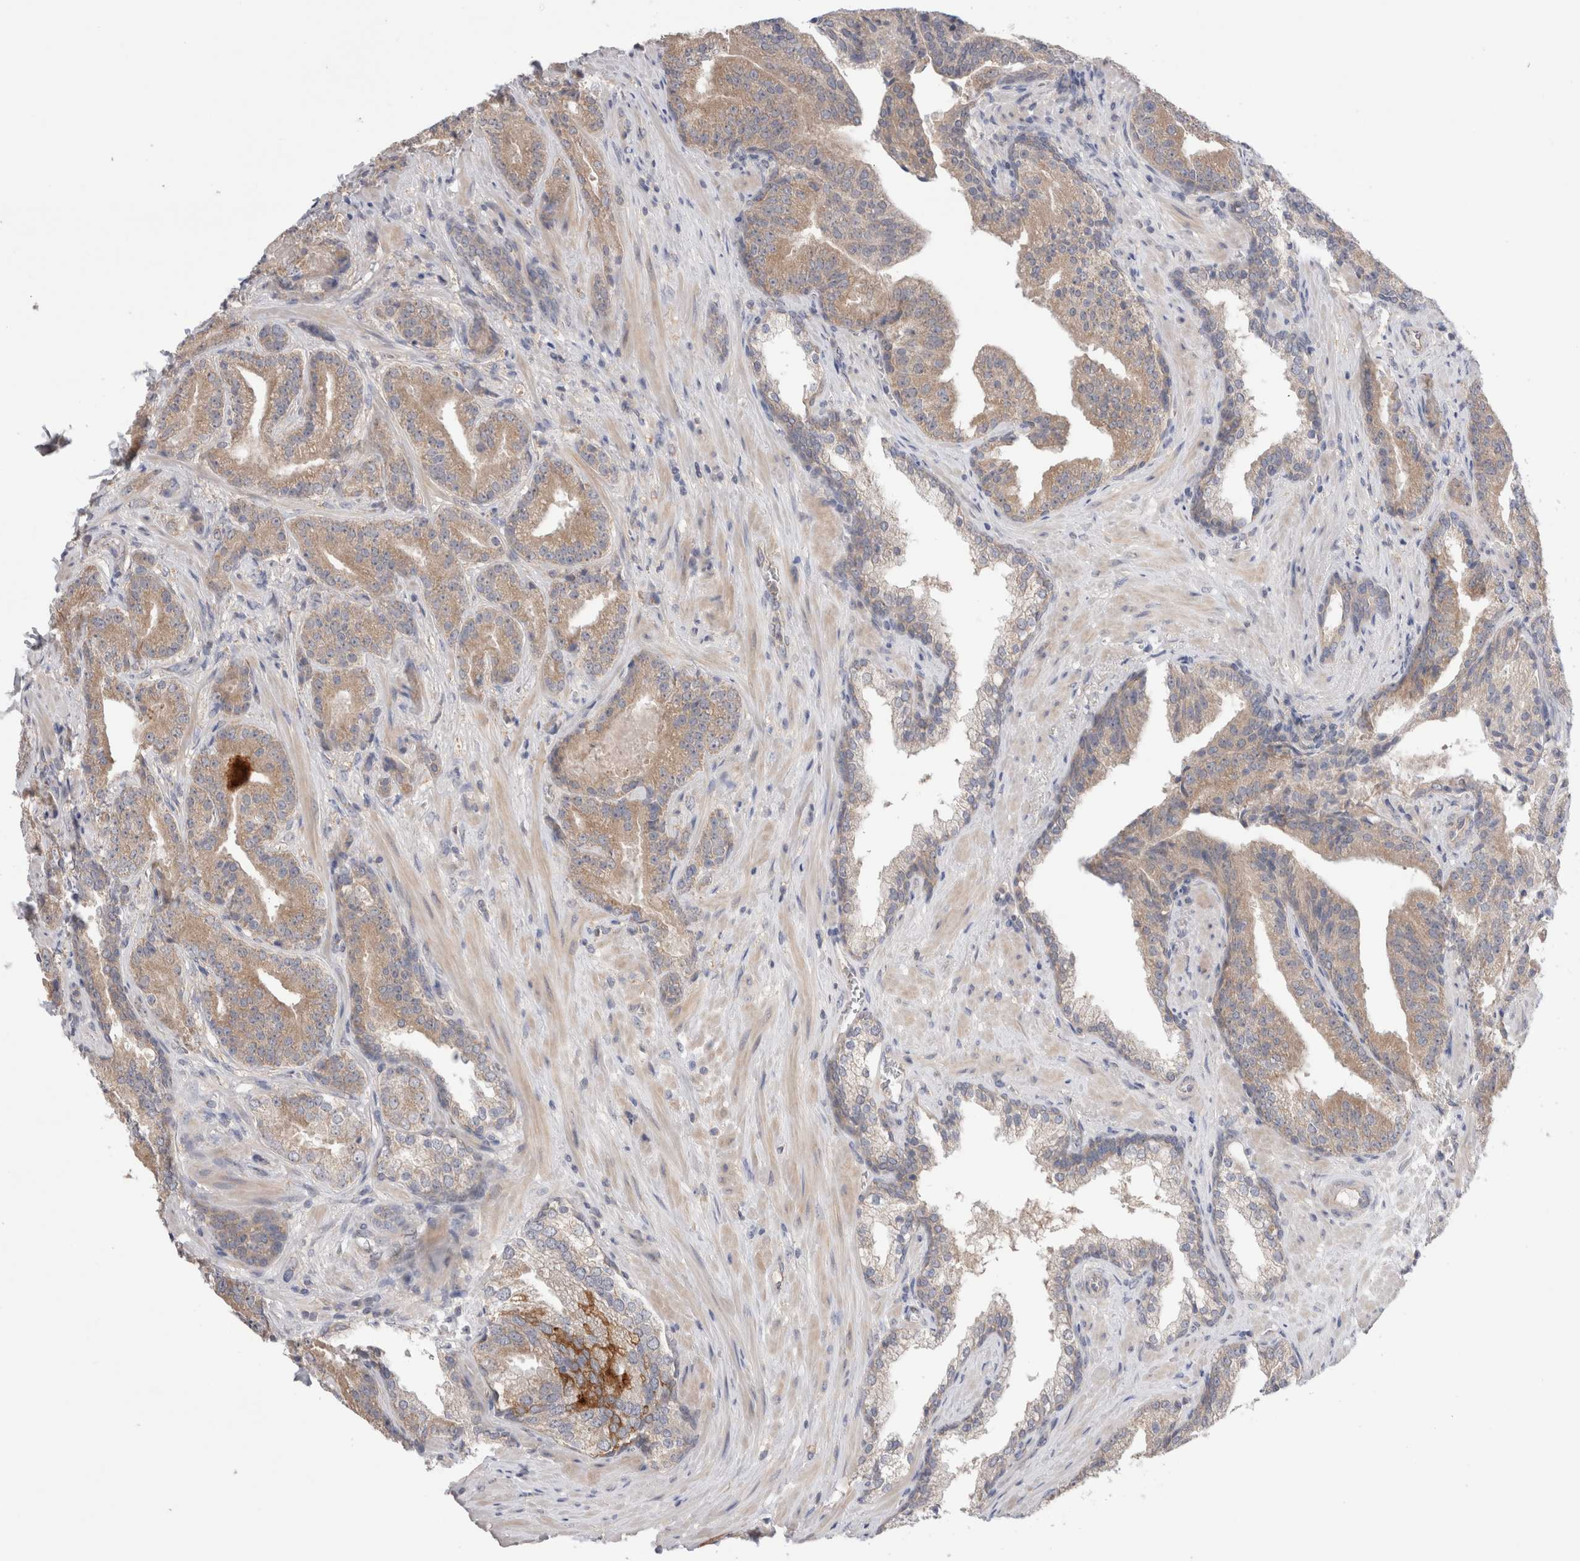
{"staining": {"intensity": "moderate", "quantity": ">75%", "location": "cytoplasmic/membranous"}, "tissue": "prostate cancer", "cell_type": "Tumor cells", "image_type": "cancer", "snomed": [{"axis": "morphology", "description": "Adenocarcinoma, Low grade"}, {"axis": "topography", "description": "Prostate"}], "caption": "Protein positivity by immunohistochemistry (IHC) reveals moderate cytoplasmic/membranous positivity in approximately >75% of tumor cells in prostate cancer (low-grade adenocarcinoma).", "gene": "IFT74", "patient": {"sex": "male", "age": 67}}